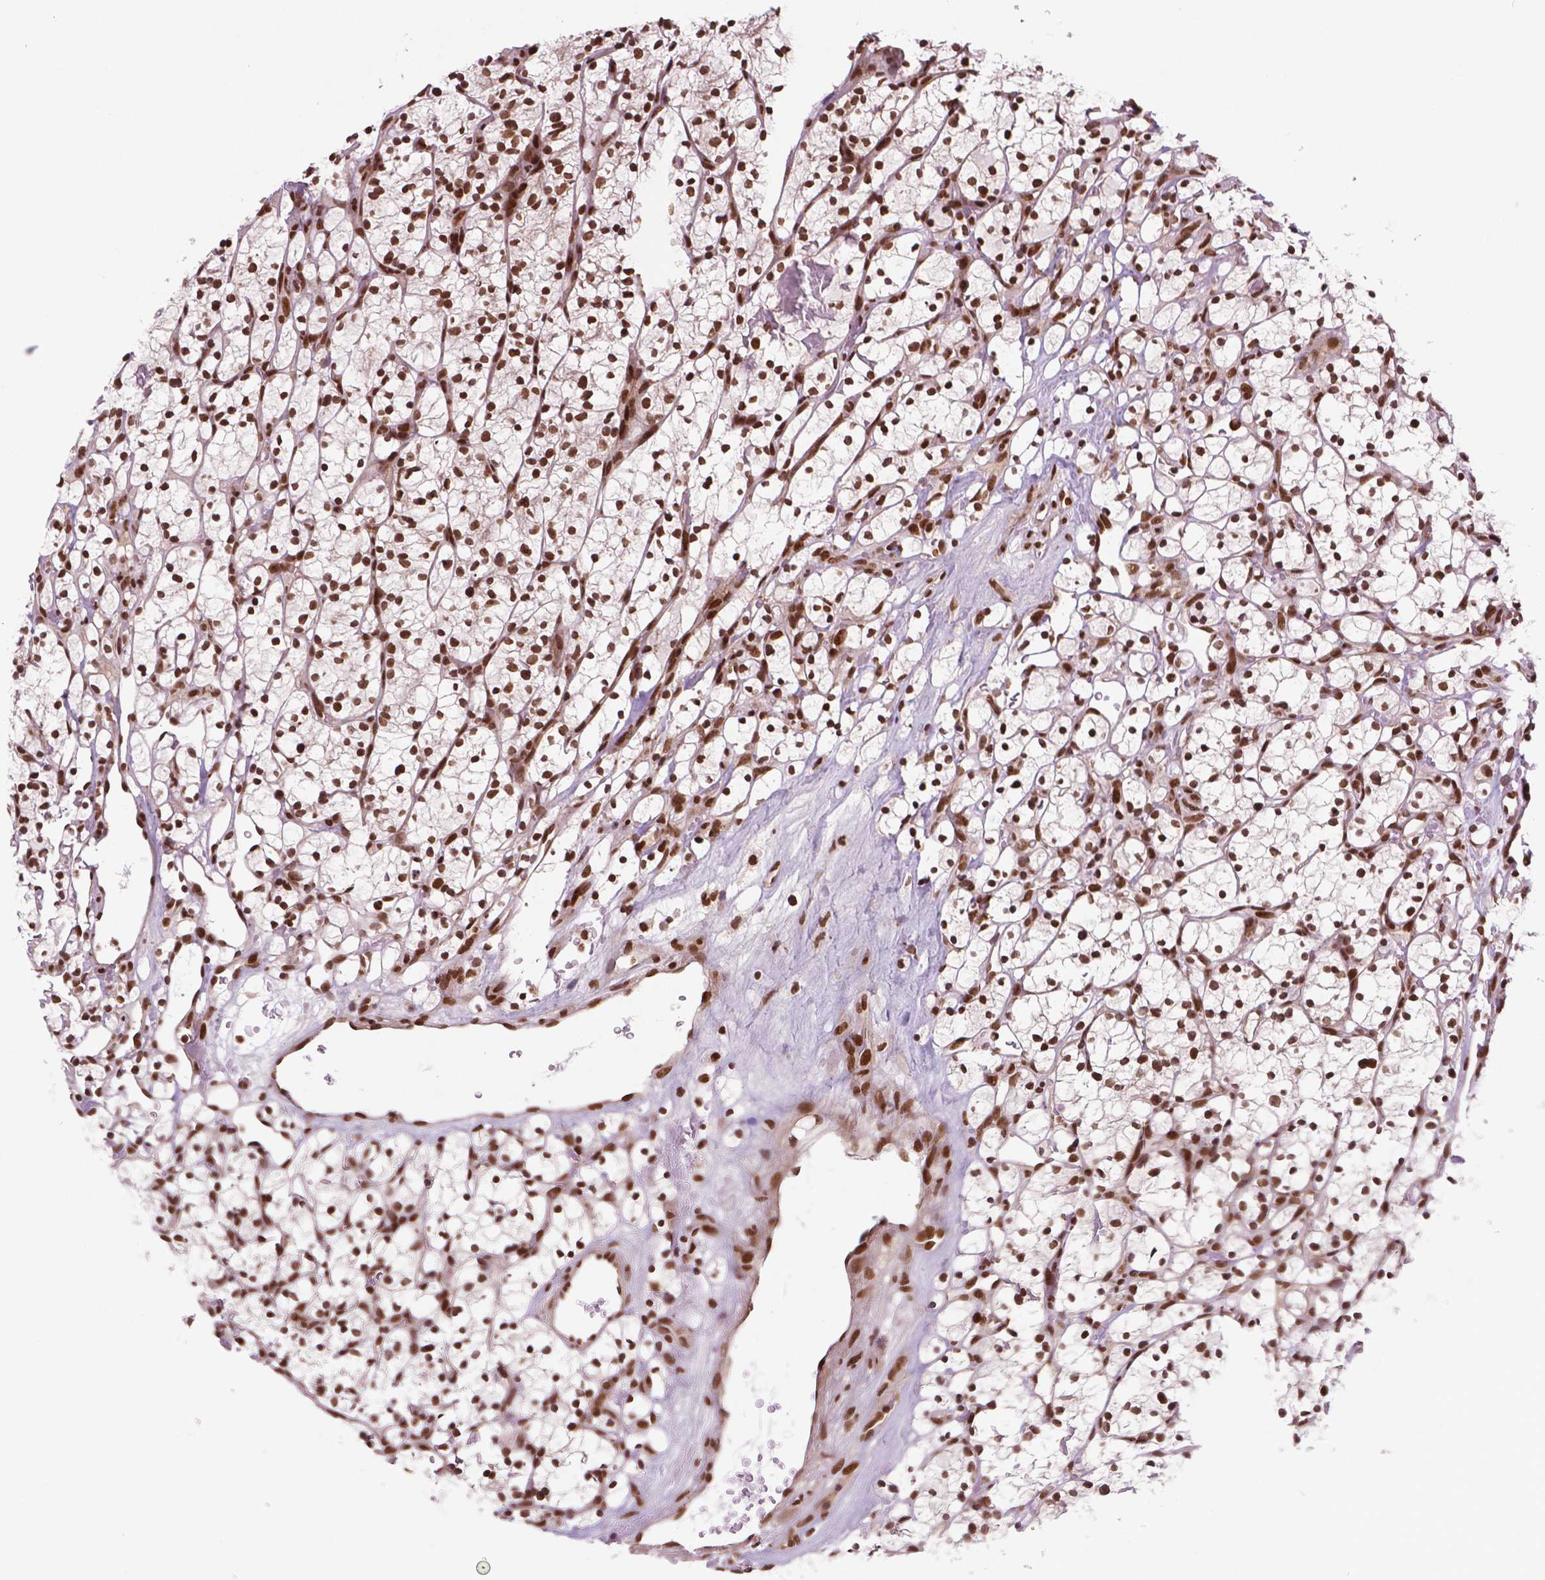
{"staining": {"intensity": "strong", "quantity": ">75%", "location": "nuclear"}, "tissue": "renal cancer", "cell_type": "Tumor cells", "image_type": "cancer", "snomed": [{"axis": "morphology", "description": "Adenocarcinoma, NOS"}, {"axis": "topography", "description": "Kidney"}], "caption": "Adenocarcinoma (renal) stained with a brown dye exhibits strong nuclear positive expression in about >75% of tumor cells.", "gene": "SIRT6", "patient": {"sex": "female", "age": 64}}